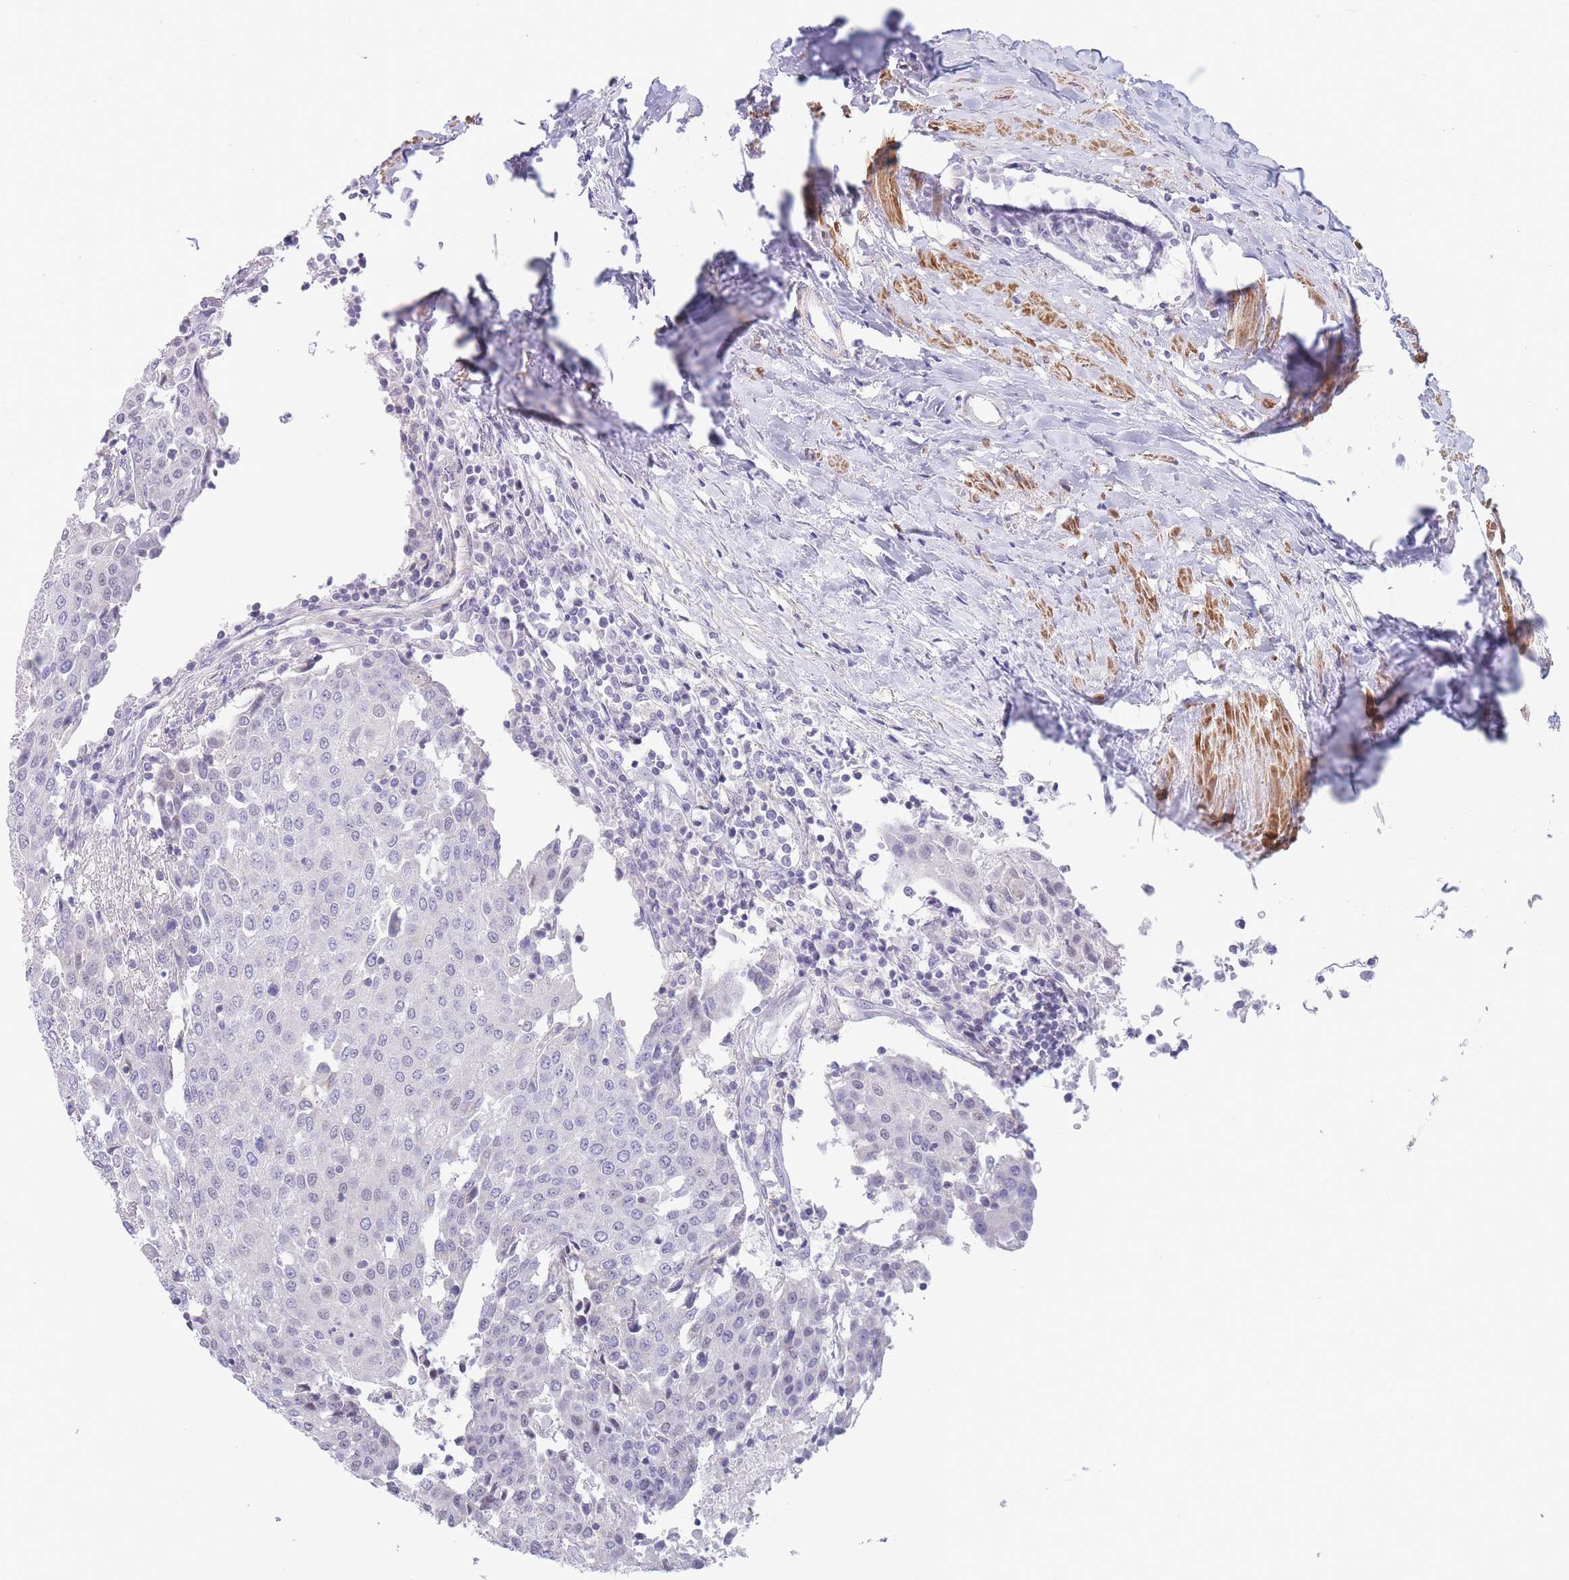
{"staining": {"intensity": "negative", "quantity": "none", "location": "none"}, "tissue": "urothelial cancer", "cell_type": "Tumor cells", "image_type": "cancer", "snomed": [{"axis": "morphology", "description": "Urothelial carcinoma, High grade"}, {"axis": "topography", "description": "Urinary bladder"}], "caption": "Urothelial carcinoma (high-grade) stained for a protein using immunohistochemistry (IHC) demonstrates no expression tumor cells.", "gene": "ASAP3", "patient": {"sex": "female", "age": 85}}